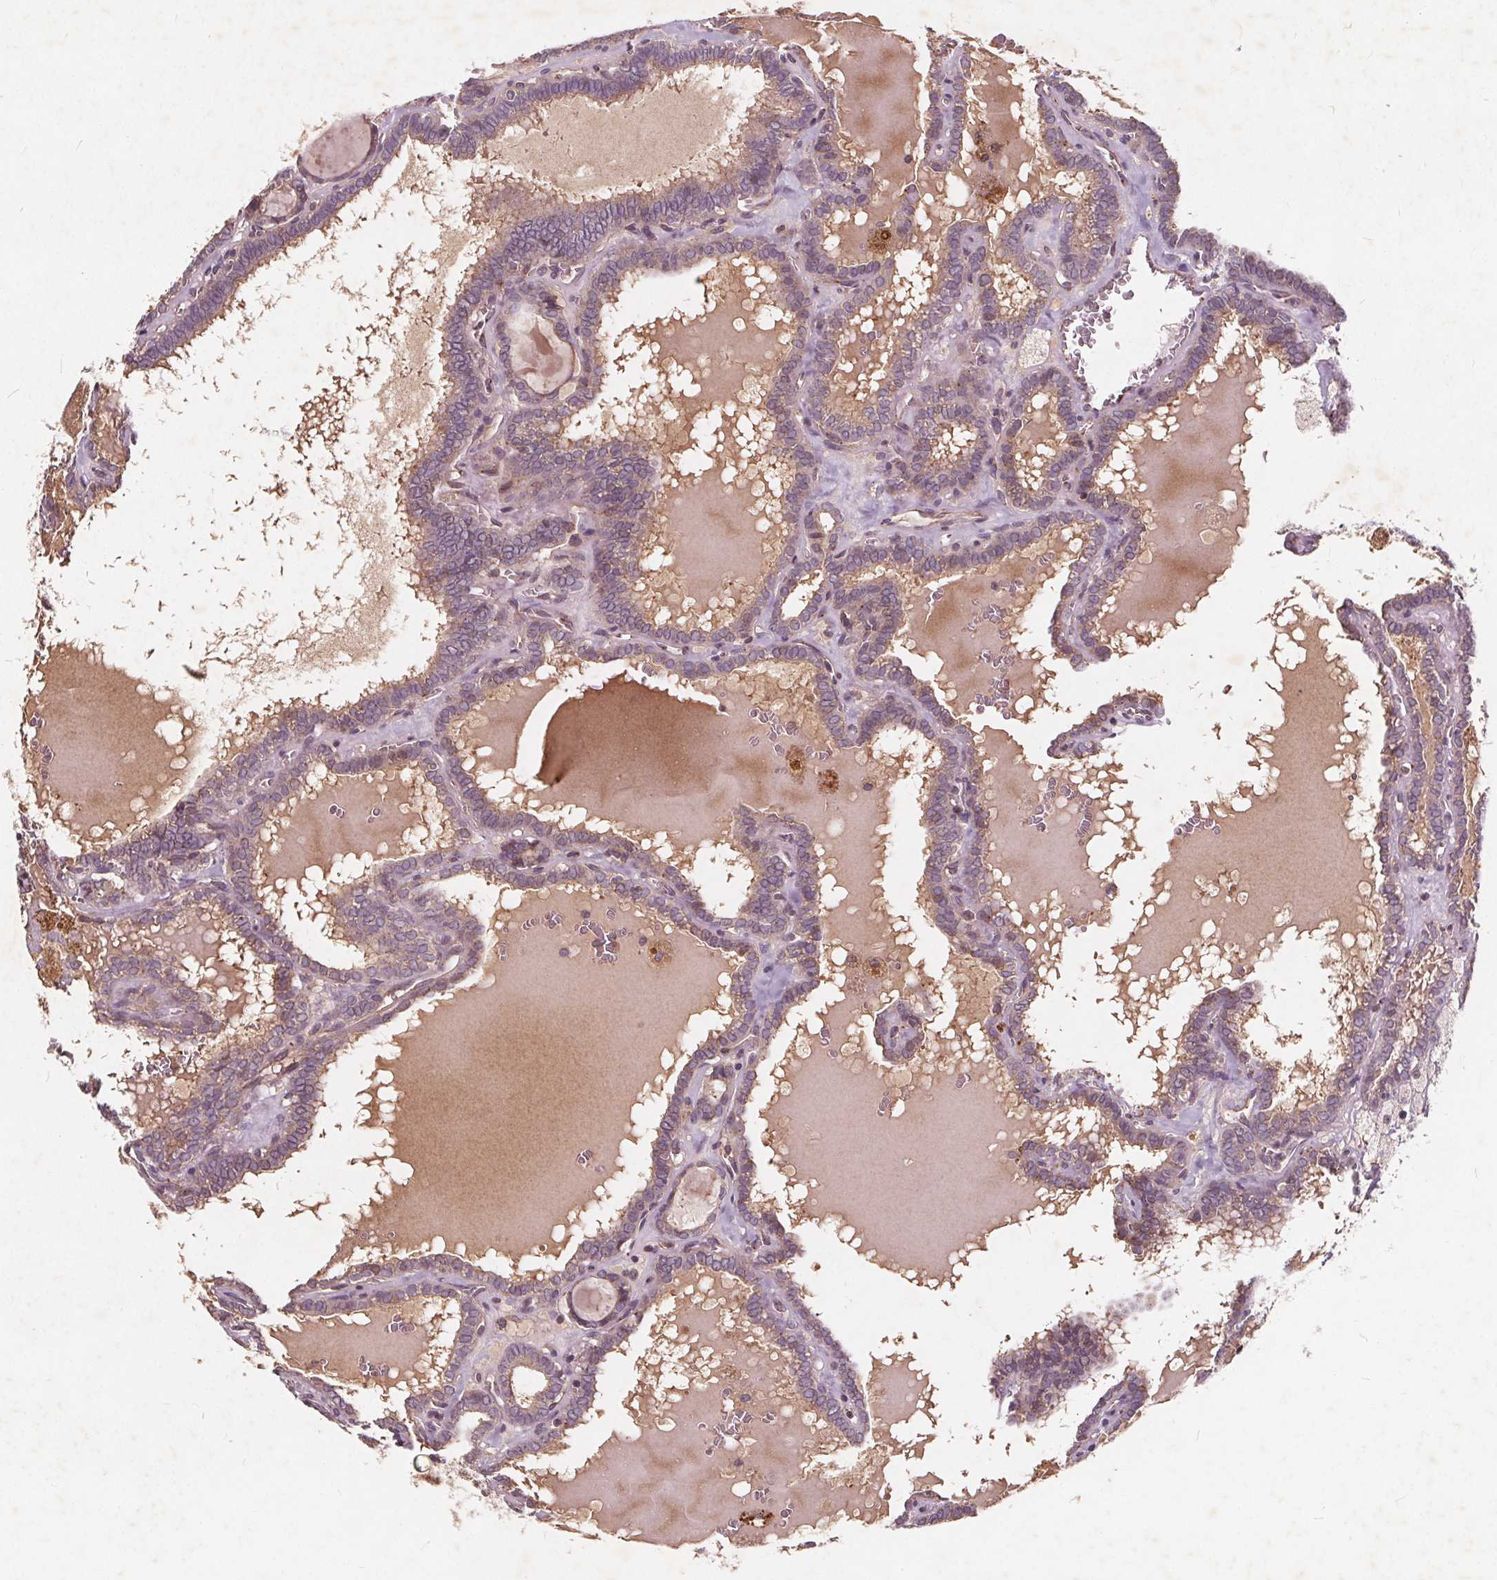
{"staining": {"intensity": "negative", "quantity": "none", "location": "none"}, "tissue": "thyroid cancer", "cell_type": "Tumor cells", "image_type": "cancer", "snomed": [{"axis": "morphology", "description": "Papillary adenocarcinoma, NOS"}, {"axis": "topography", "description": "Thyroid gland"}], "caption": "Tumor cells show no significant positivity in thyroid cancer.", "gene": "CSNK1G2", "patient": {"sex": "female", "age": 39}}